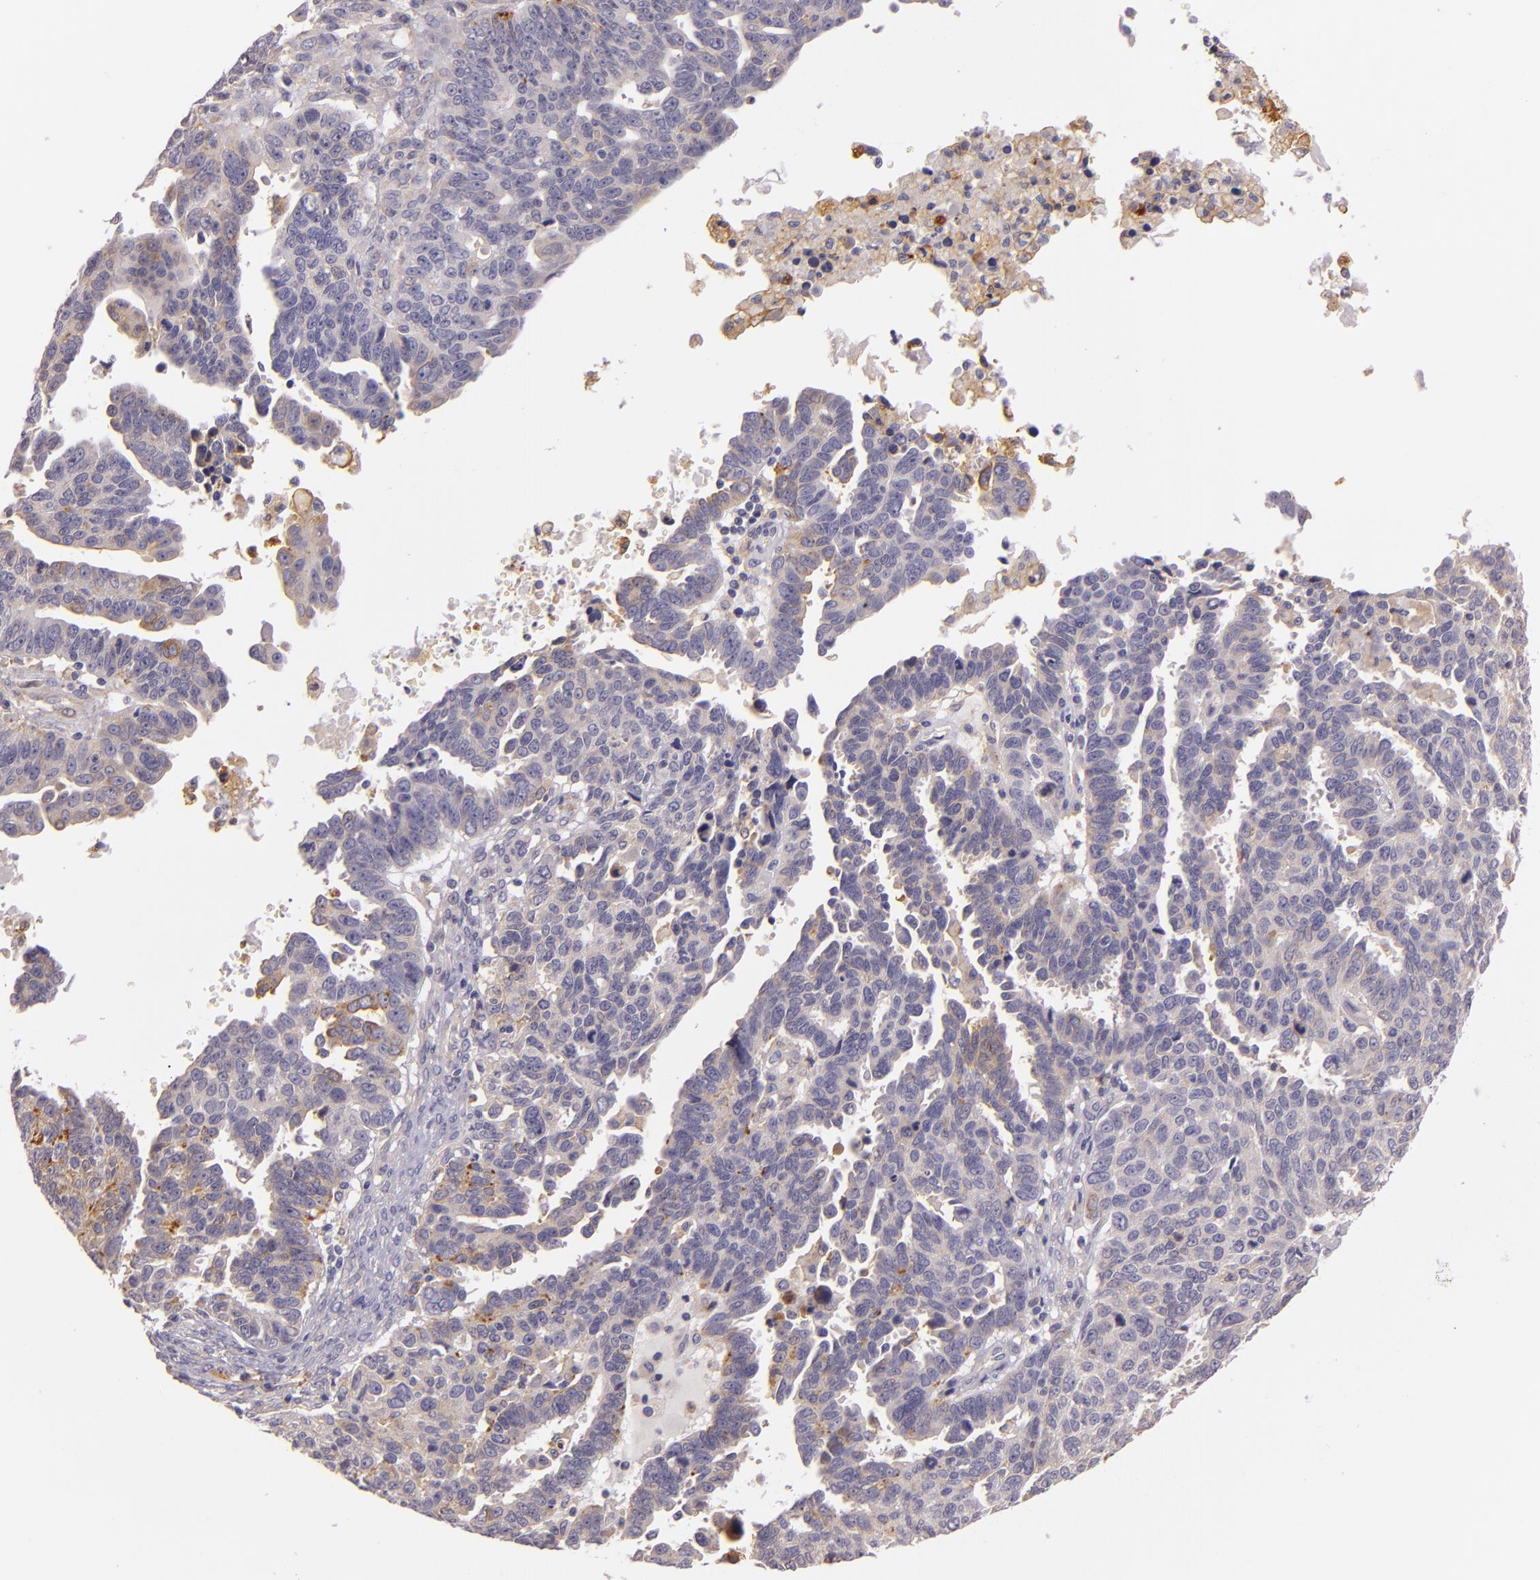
{"staining": {"intensity": "moderate", "quantity": "<25%", "location": "cytoplasmic/membranous"}, "tissue": "ovarian cancer", "cell_type": "Tumor cells", "image_type": "cancer", "snomed": [{"axis": "morphology", "description": "Carcinoma, endometroid"}, {"axis": "morphology", "description": "Cystadenocarcinoma, serous, NOS"}, {"axis": "topography", "description": "Ovary"}], "caption": "IHC photomicrograph of neoplastic tissue: ovarian cancer stained using immunohistochemistry demonstrates low levels of moderate protein expression localized specifically in the cytoplasmic/membranous of tumor cells, appearing as a cytoplasmic/membranous brown color.", "gene": "CTSF", "patient": {"sex": "female", "age": 45}}